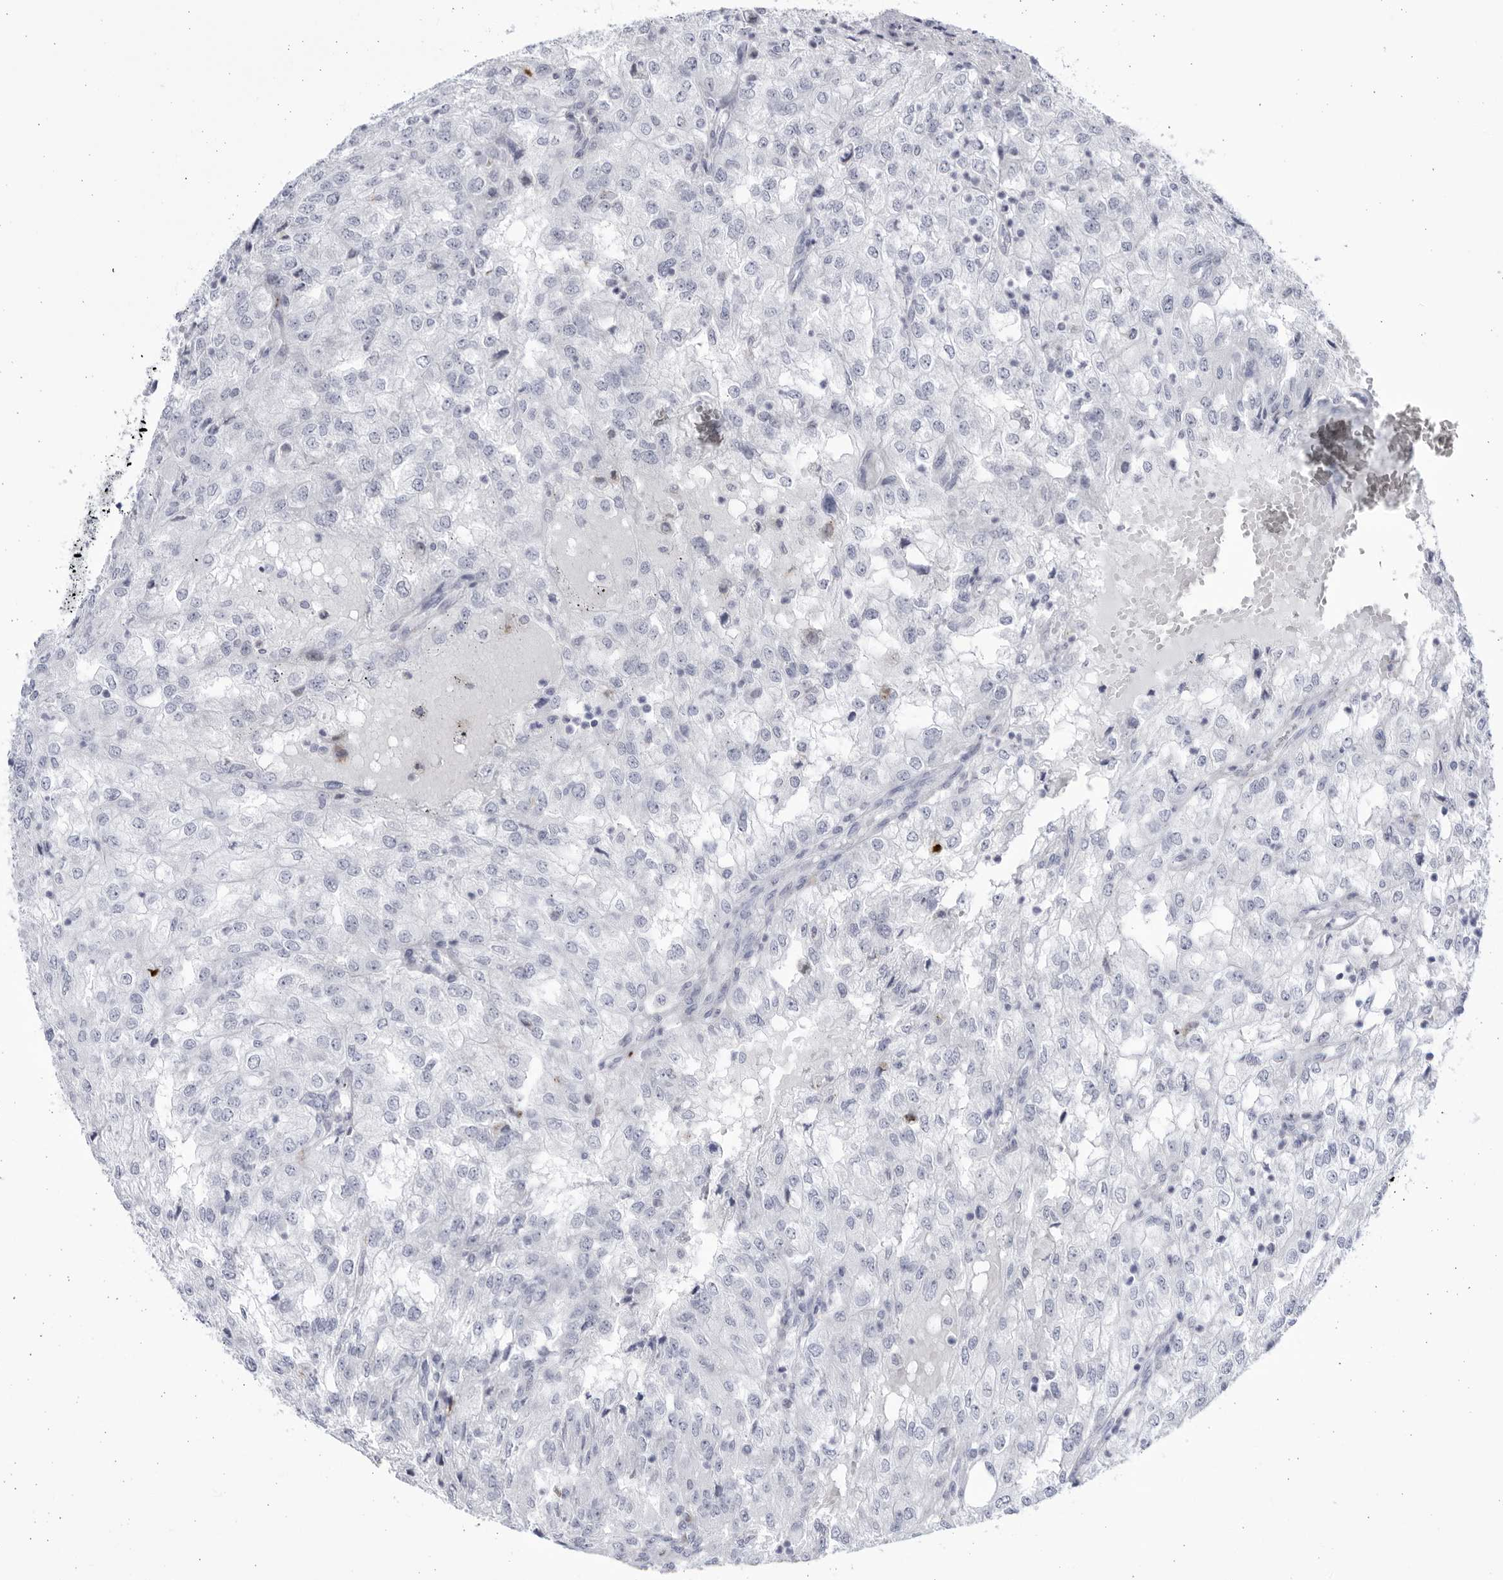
{"staining": {"intensity": "negative", "quantity": "none", "location": "none"}, "tissue": "renal cancer", "cell_type": "Tumor cells", "image_type": "cancer", "snomed": [{"axis": "morphology", "description": "Adenocarcinoma, NOS"}, {"axis": "topography", "description": "Kidney"}], "caption": "Histopathology image shows no significant protein positivity in tumor cells of renal cancer (adenocarcinoma).", "gene": "CCDC181", "patient": {"sex": "female", "age": 54}}